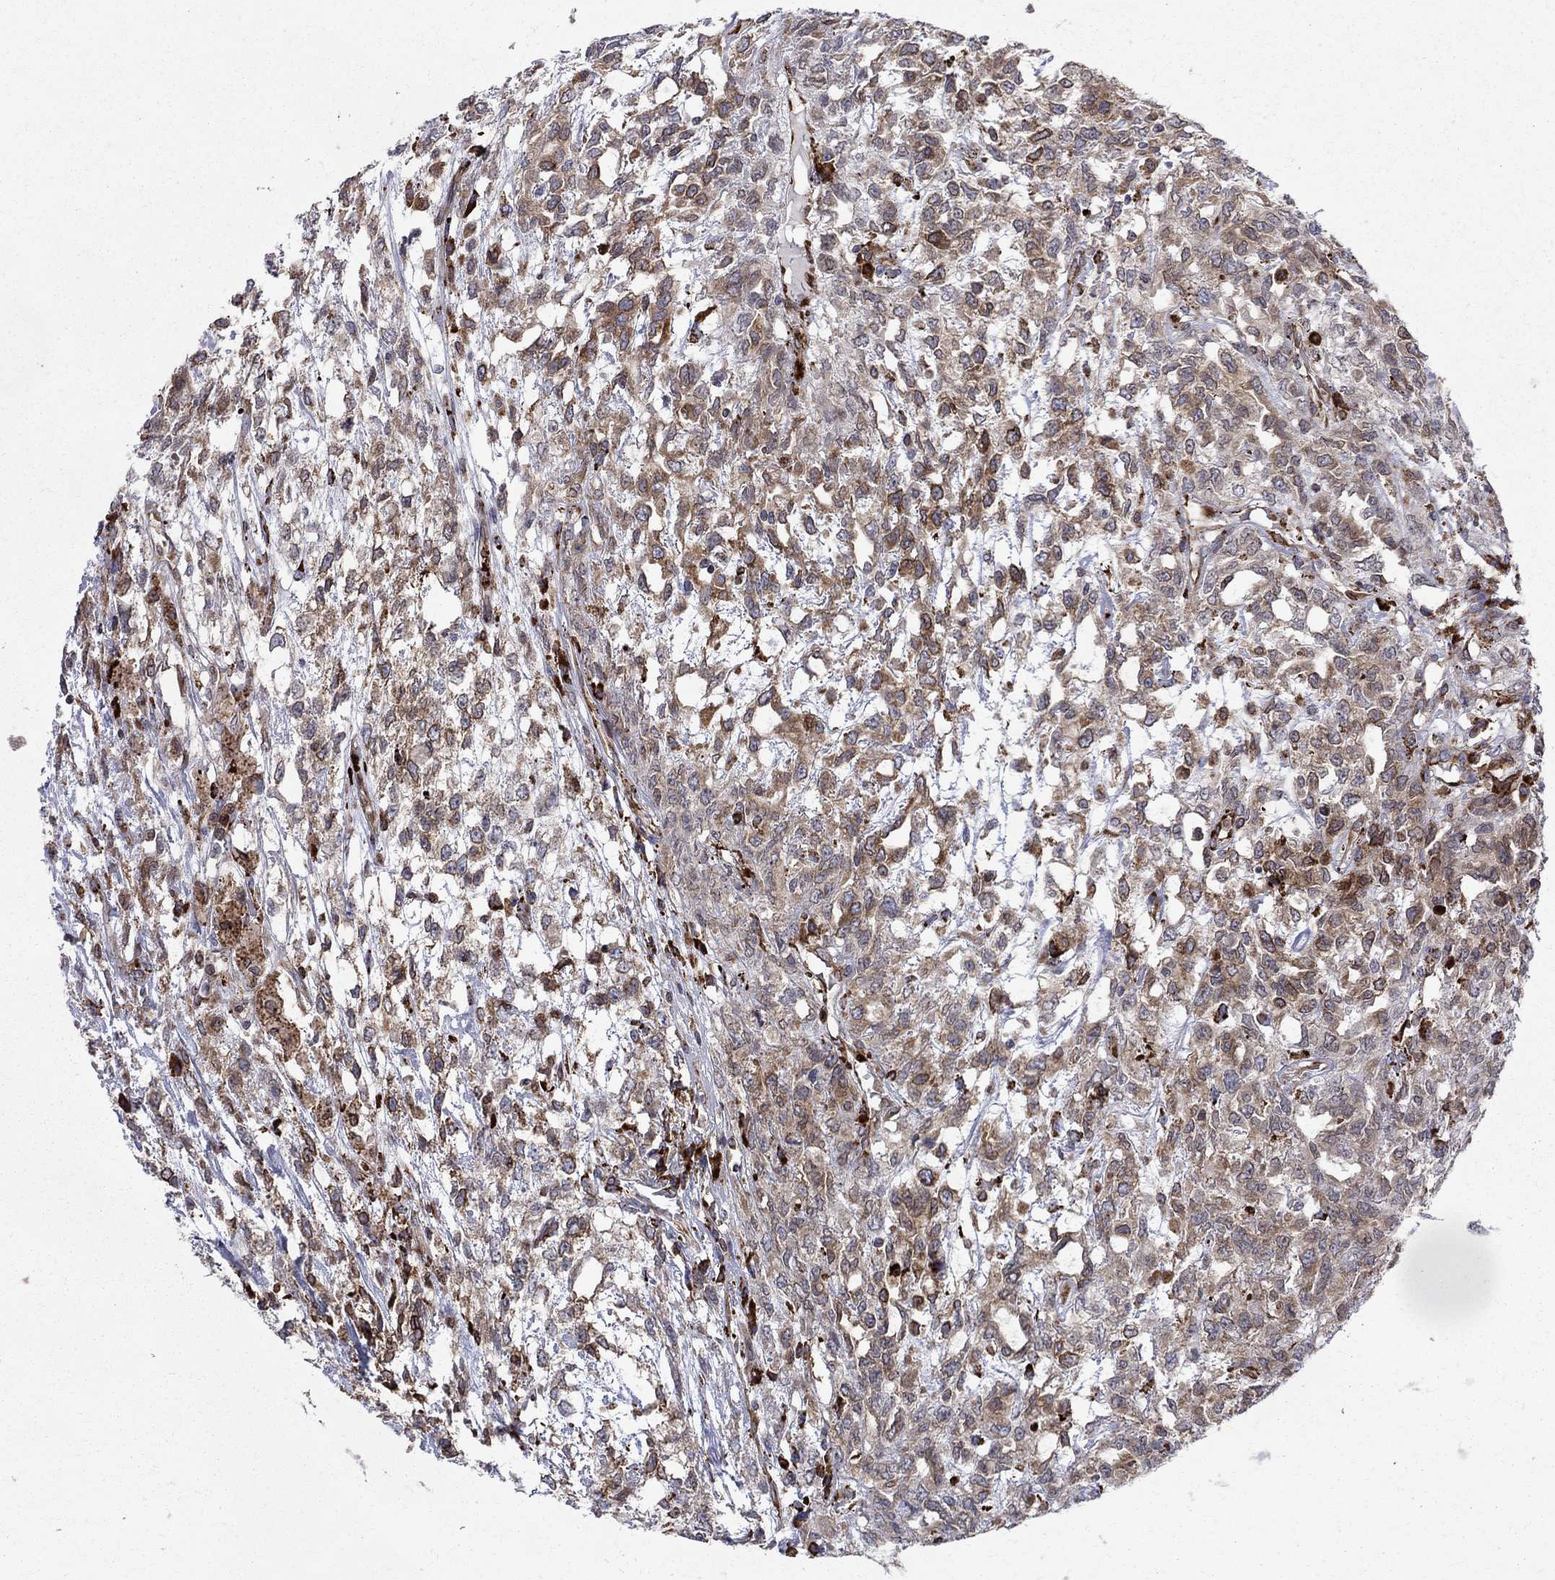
{"staining": {"intensity": "strong", "quantity": "<25%", "location": "cytoplasmic/membranous,nuclear"}, "tissue": "testis cancer", "cell_type": "Tumor cells", "image_type": "cancer", "snomed": [{"axis": "morphology", "description": "Seminoma, NOS"}, {"axis": "topography", "description": "Testis"}], "caption": "This is a histology image of immunohistochemistry staining of testis seminoma, which shows strong positivity in the cytoplasmic/membranous and nuclear of tumor cells.", "gene": "CAB39L", "patient": {"sex": "male", "age": 52}}